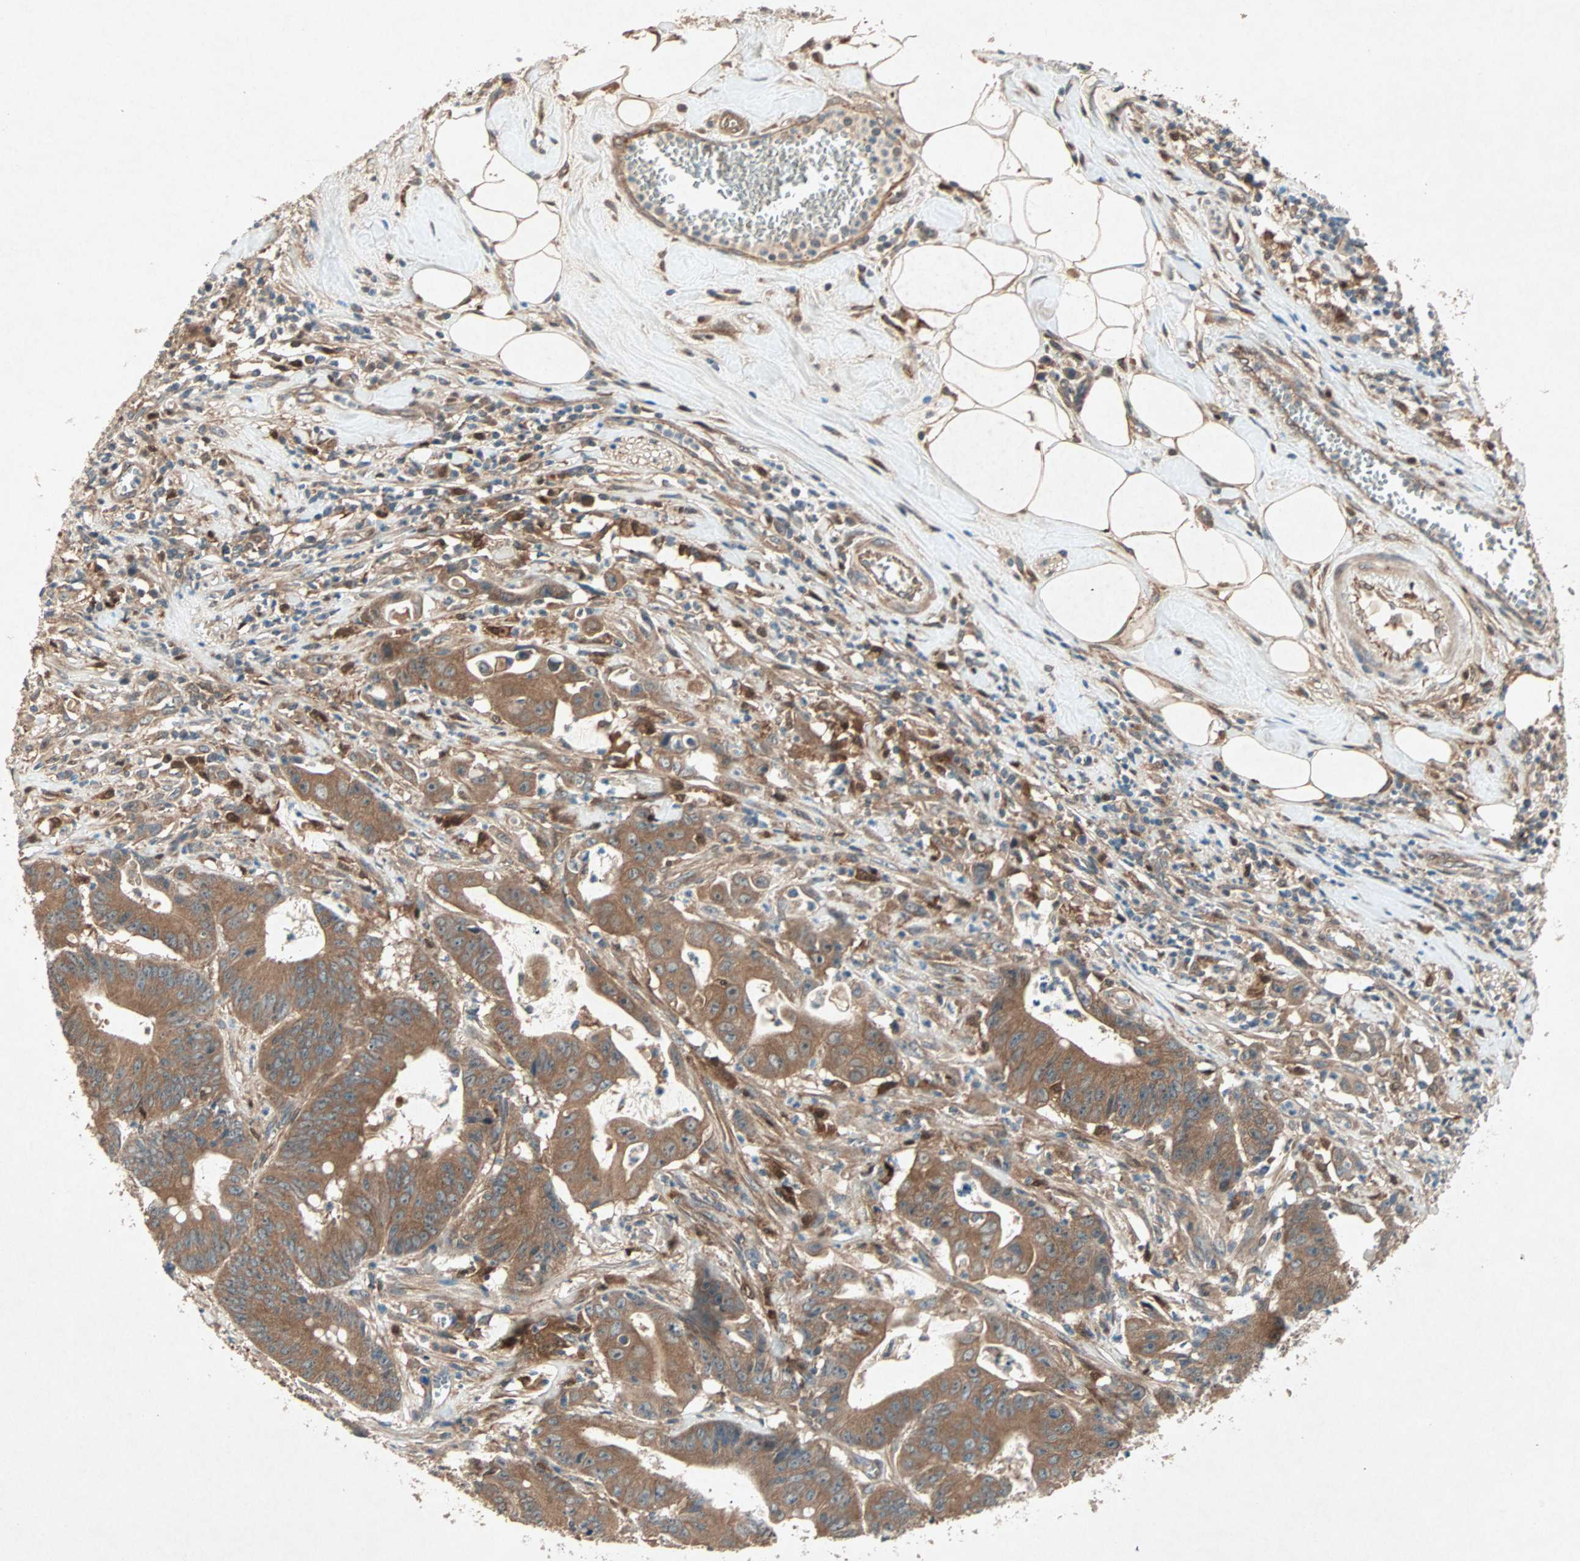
{"staining": {"intensity": "moderate", "quantity": ">75%", "location": "cytoplasmic/membranous"}, "tissue": "colorectal cancer", "cell_type": "Tumor cells", "image_type": "cancer", "snomed": [{"axis": "morphology", "description": "Adenocarcinoma, NOS"}, {"axis": "topography", "description": "Colon"}], "caption": "This histopathology image displays IHC staining of human adenocarcinoma (colorectal), with medium moderate cytoplasmic/membranous positivity in about >75% of tumor cells.", "gene": "SDSL", "patient": {"sex": "male", "age": 45}}